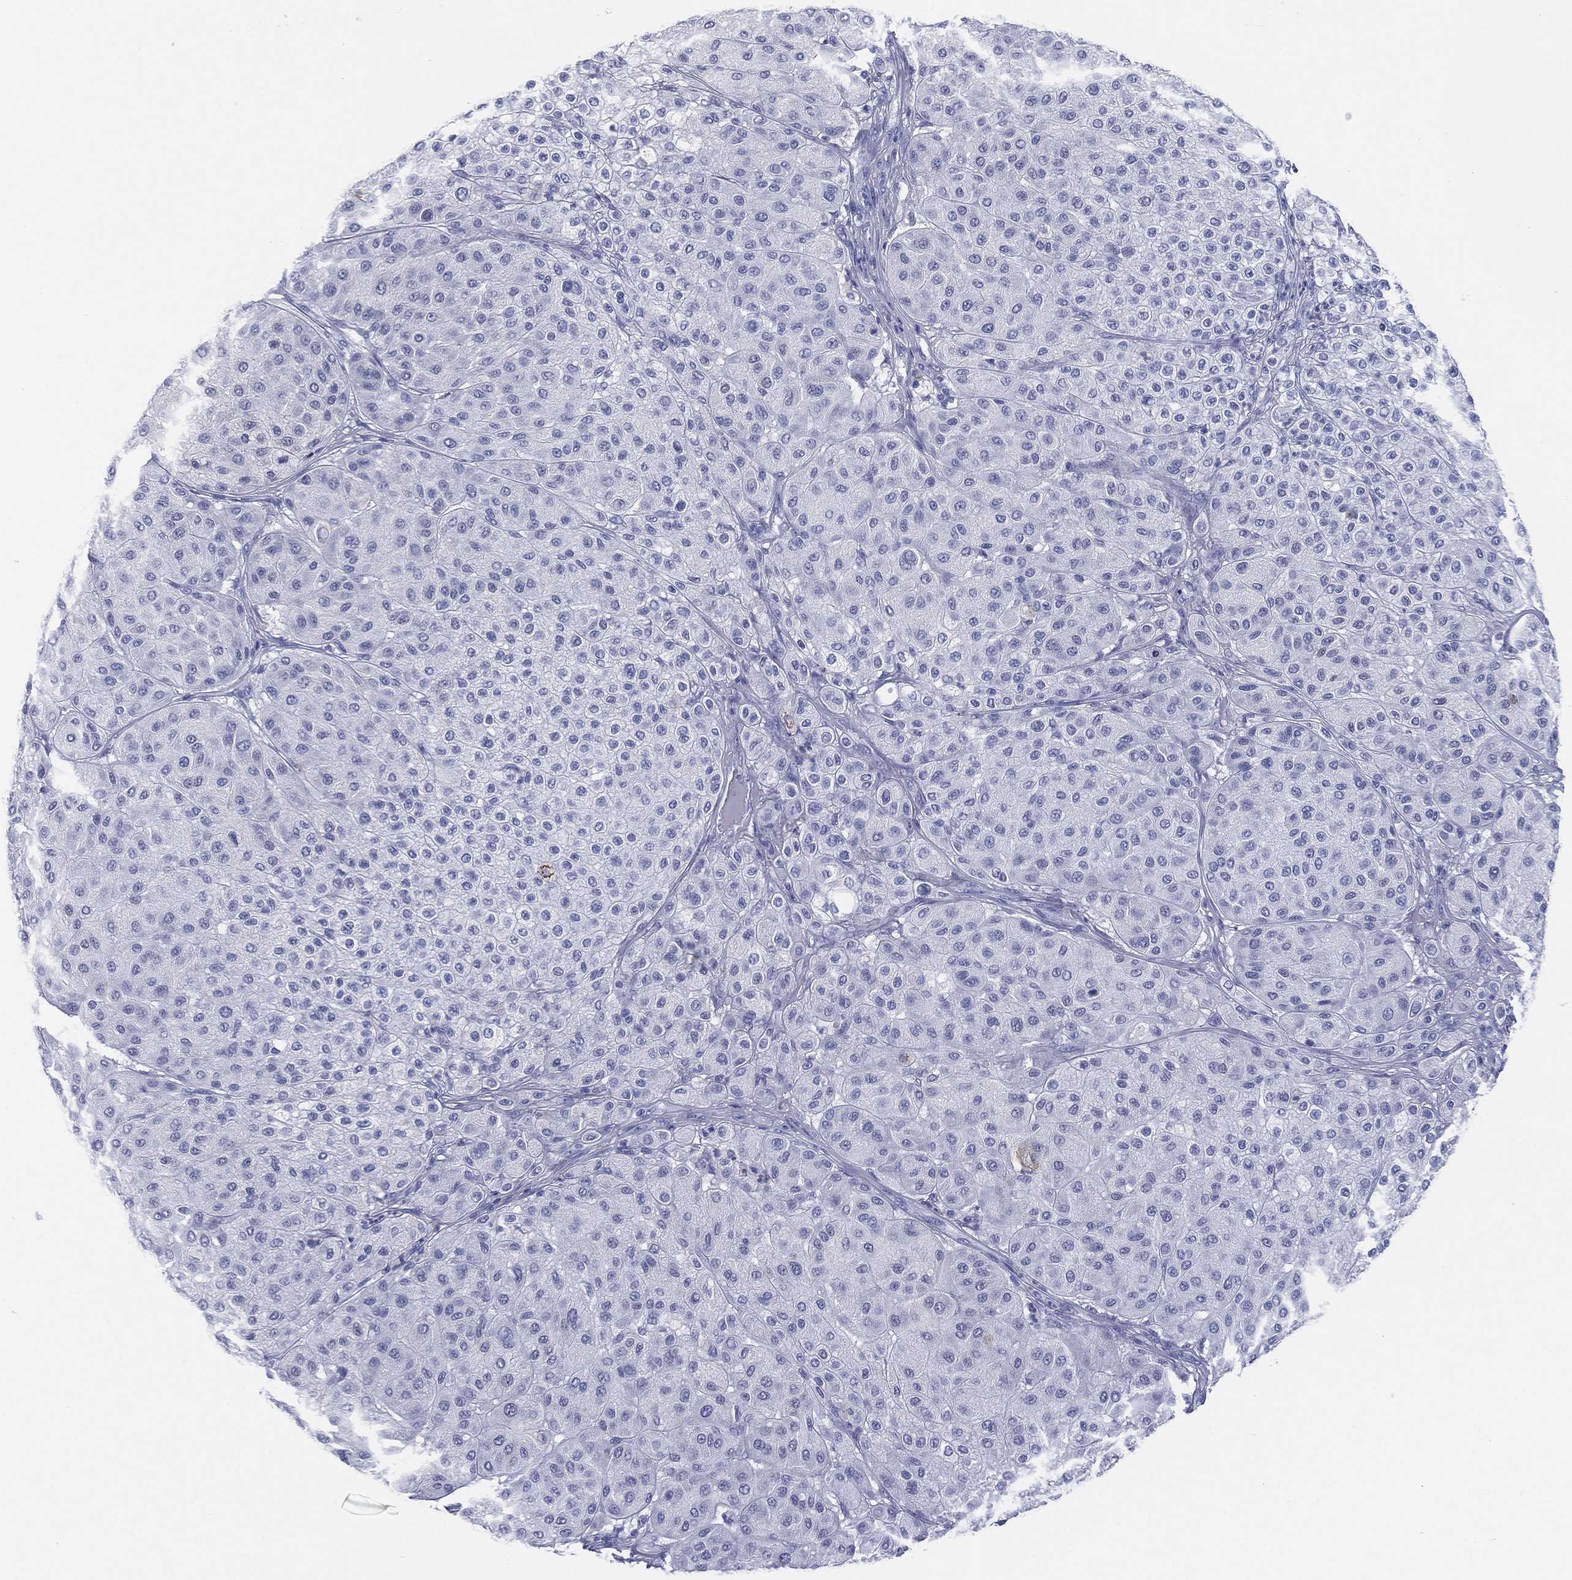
{"staining": {"intensity": "negative", "quantity": "none", "location": "none"}, "tissue": "melanoma", "cell_type": "Tumor cells", "image_type": "cancer", "snomed": [{"axis": "morphology", "description": "Malignant melanoma, Metastatic site"}, {"axis": "topography", "description": "Smooth muscle"}], "caption": "Immunohistochemistry of human melanoma exhibits no staining in tumor cells.", "gene": "CD79A", "patient": {"sex": "male", "age": 41}}